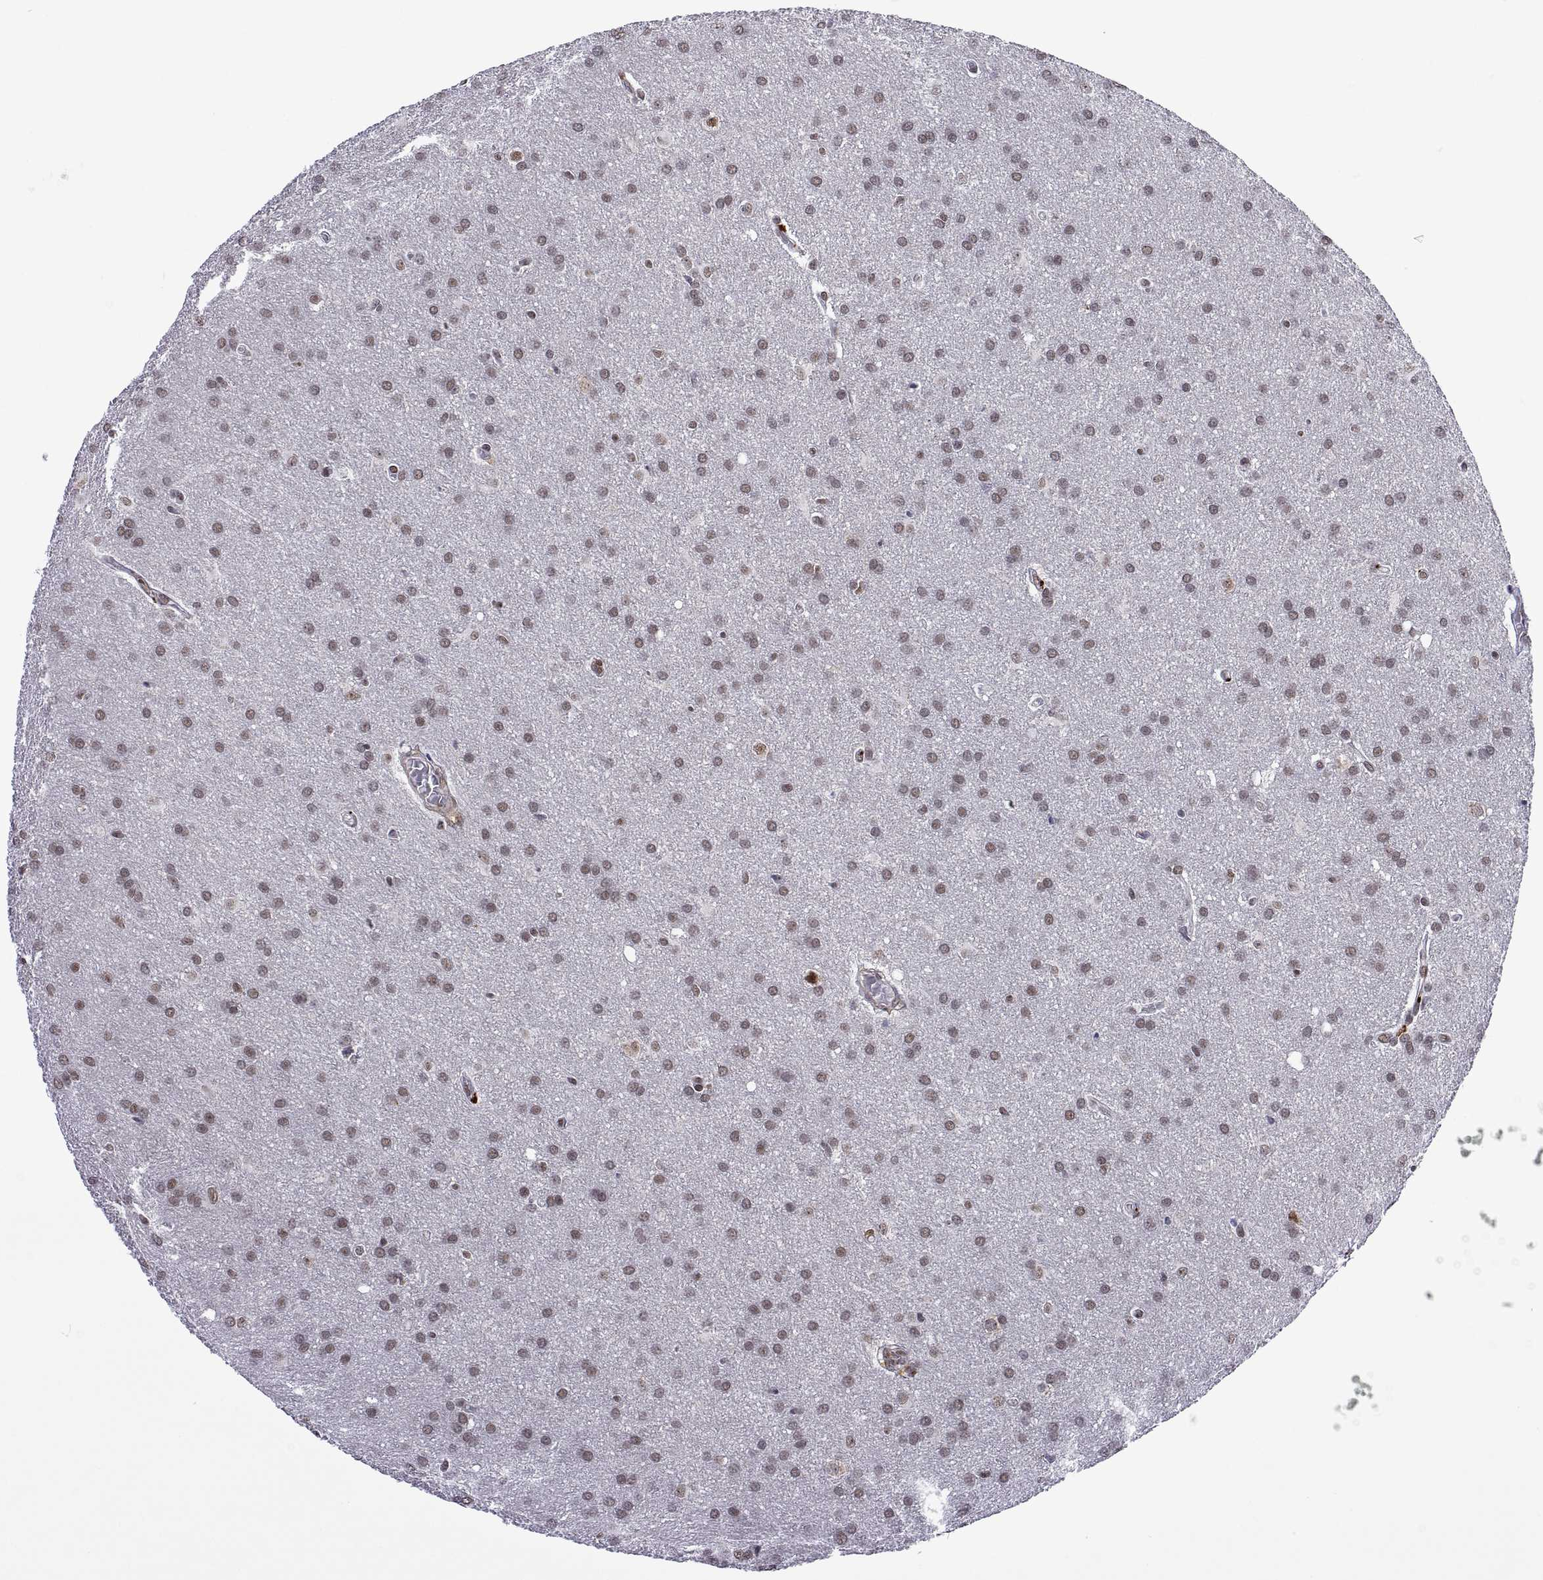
{"staining": {"intensity": "weak", "quantity": "25%-75%", "location": "nuclear"}, "tissue": "glioma", "cell_type": "Tumor cells", "image_type": "cancer", "snomed": [{"axis": "morphology", "description": "Glioma, malignant, Low grade"}, {"axis": "topography", "description": "Brain"}], "caption": "Immunohistochemistry (IHC) image of malignant low-grade glioma stained for a protein (brown), which shows low levels of weak nuclear positivity in approximately 25%-75% of tumor cells.", "gene": "NR4A1", "patient": {"sex": "female", "age": 32}}